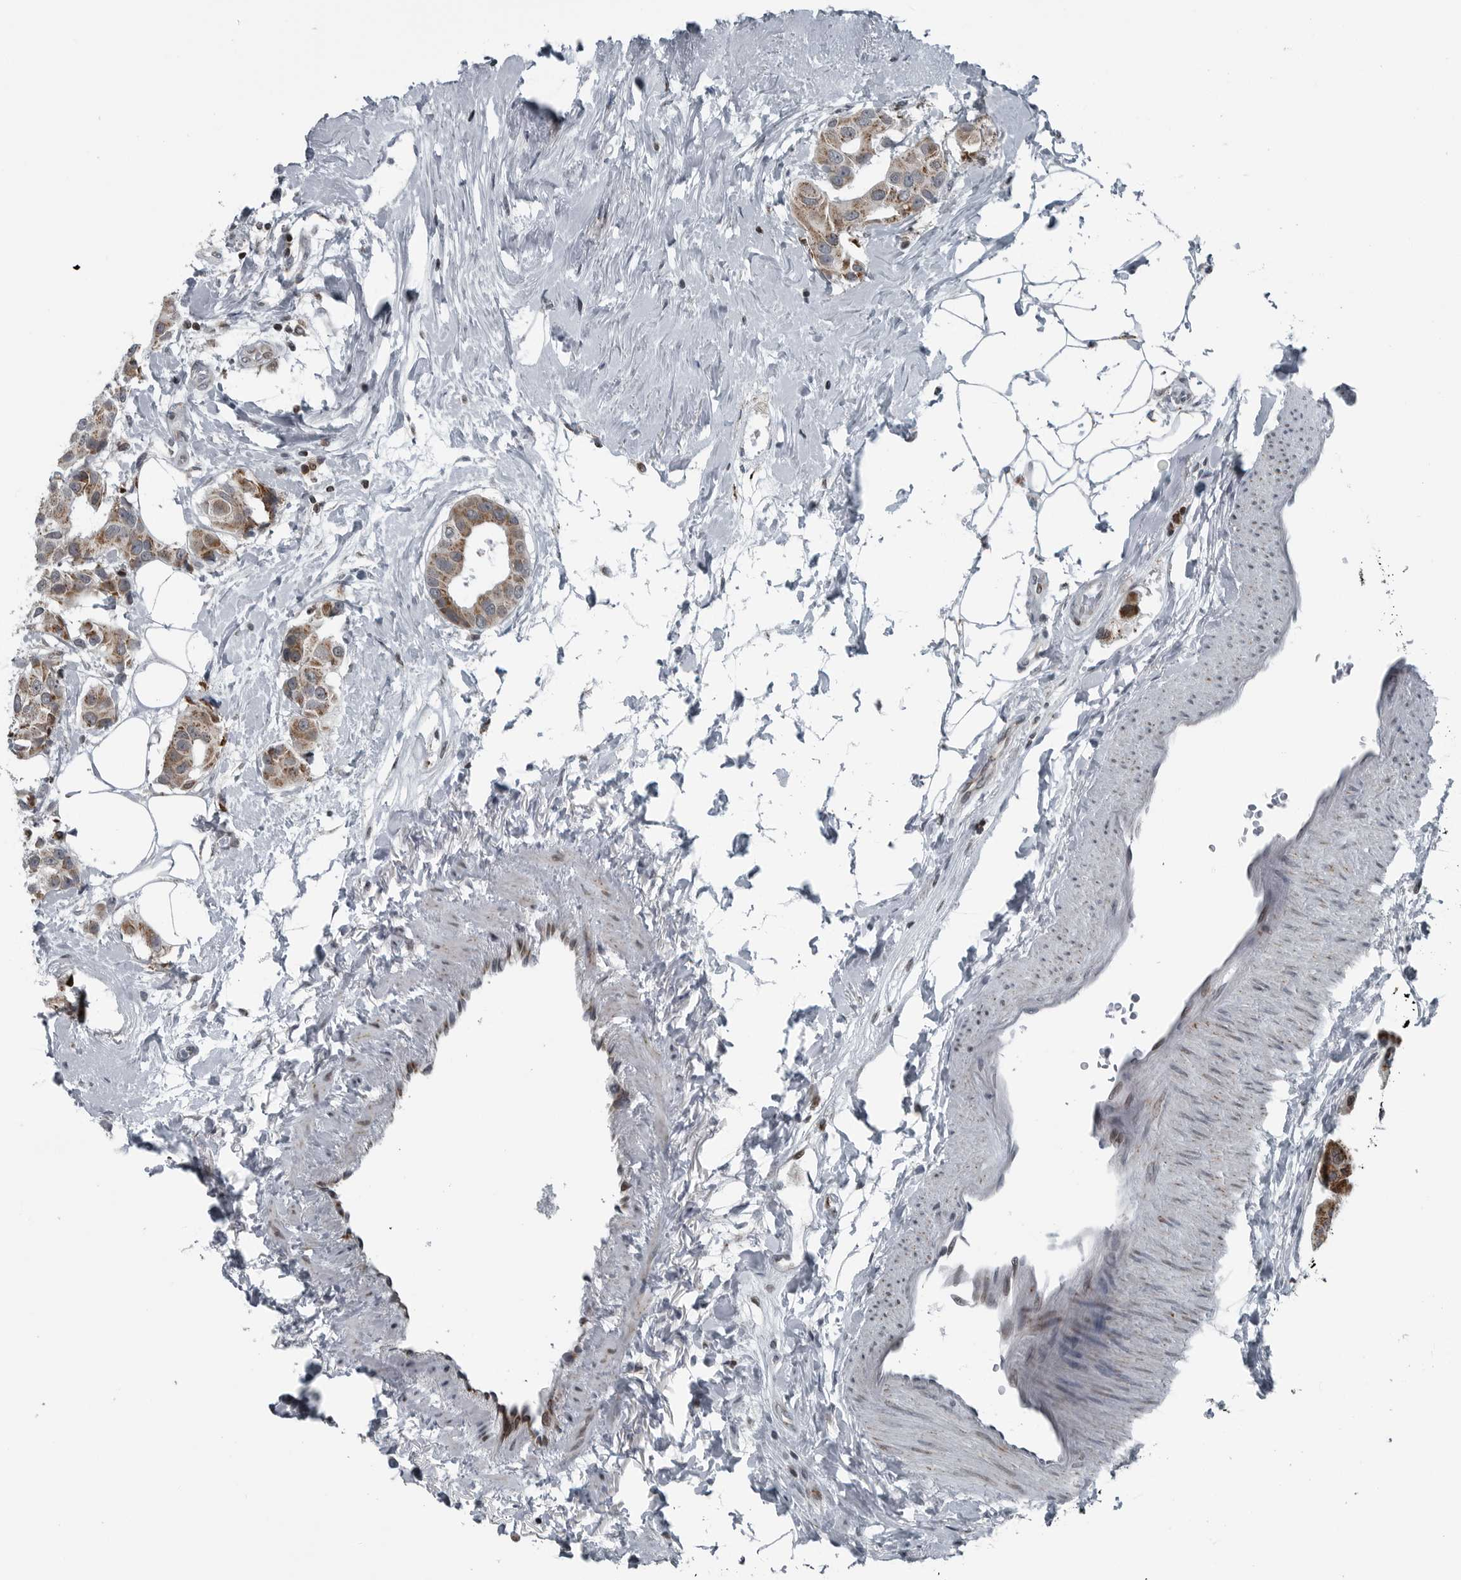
{"staining": {"intensity": "moderate", "quantity": ">75%", "location": "cytoplasmic/membranous"}, "tissue": "breast cancer", "cell_type": "Tumor cells", "image_type": "cancer", "snomed": [{"axis": "morphology", "description": "Normal tissue, NOS"}, {"axis": "morphology", "description": "Duct carcinoma"}, {"axis": "topography", "description": "Breast"}], "caption": "Immunohistochemical staining of intraductal carcinoma (breast) displays medium levels of moderate cytoplasmic/membranous expression in approximately >75% of tumor cells. The staining is performed using DAB (3,3'-diaminobenzidine) brown chromogen to label protein expression. The nuclei are counter-stained blue using hematoxylin.", "gene": "GAK", "patient": {"sex": "female", "age": 39}}